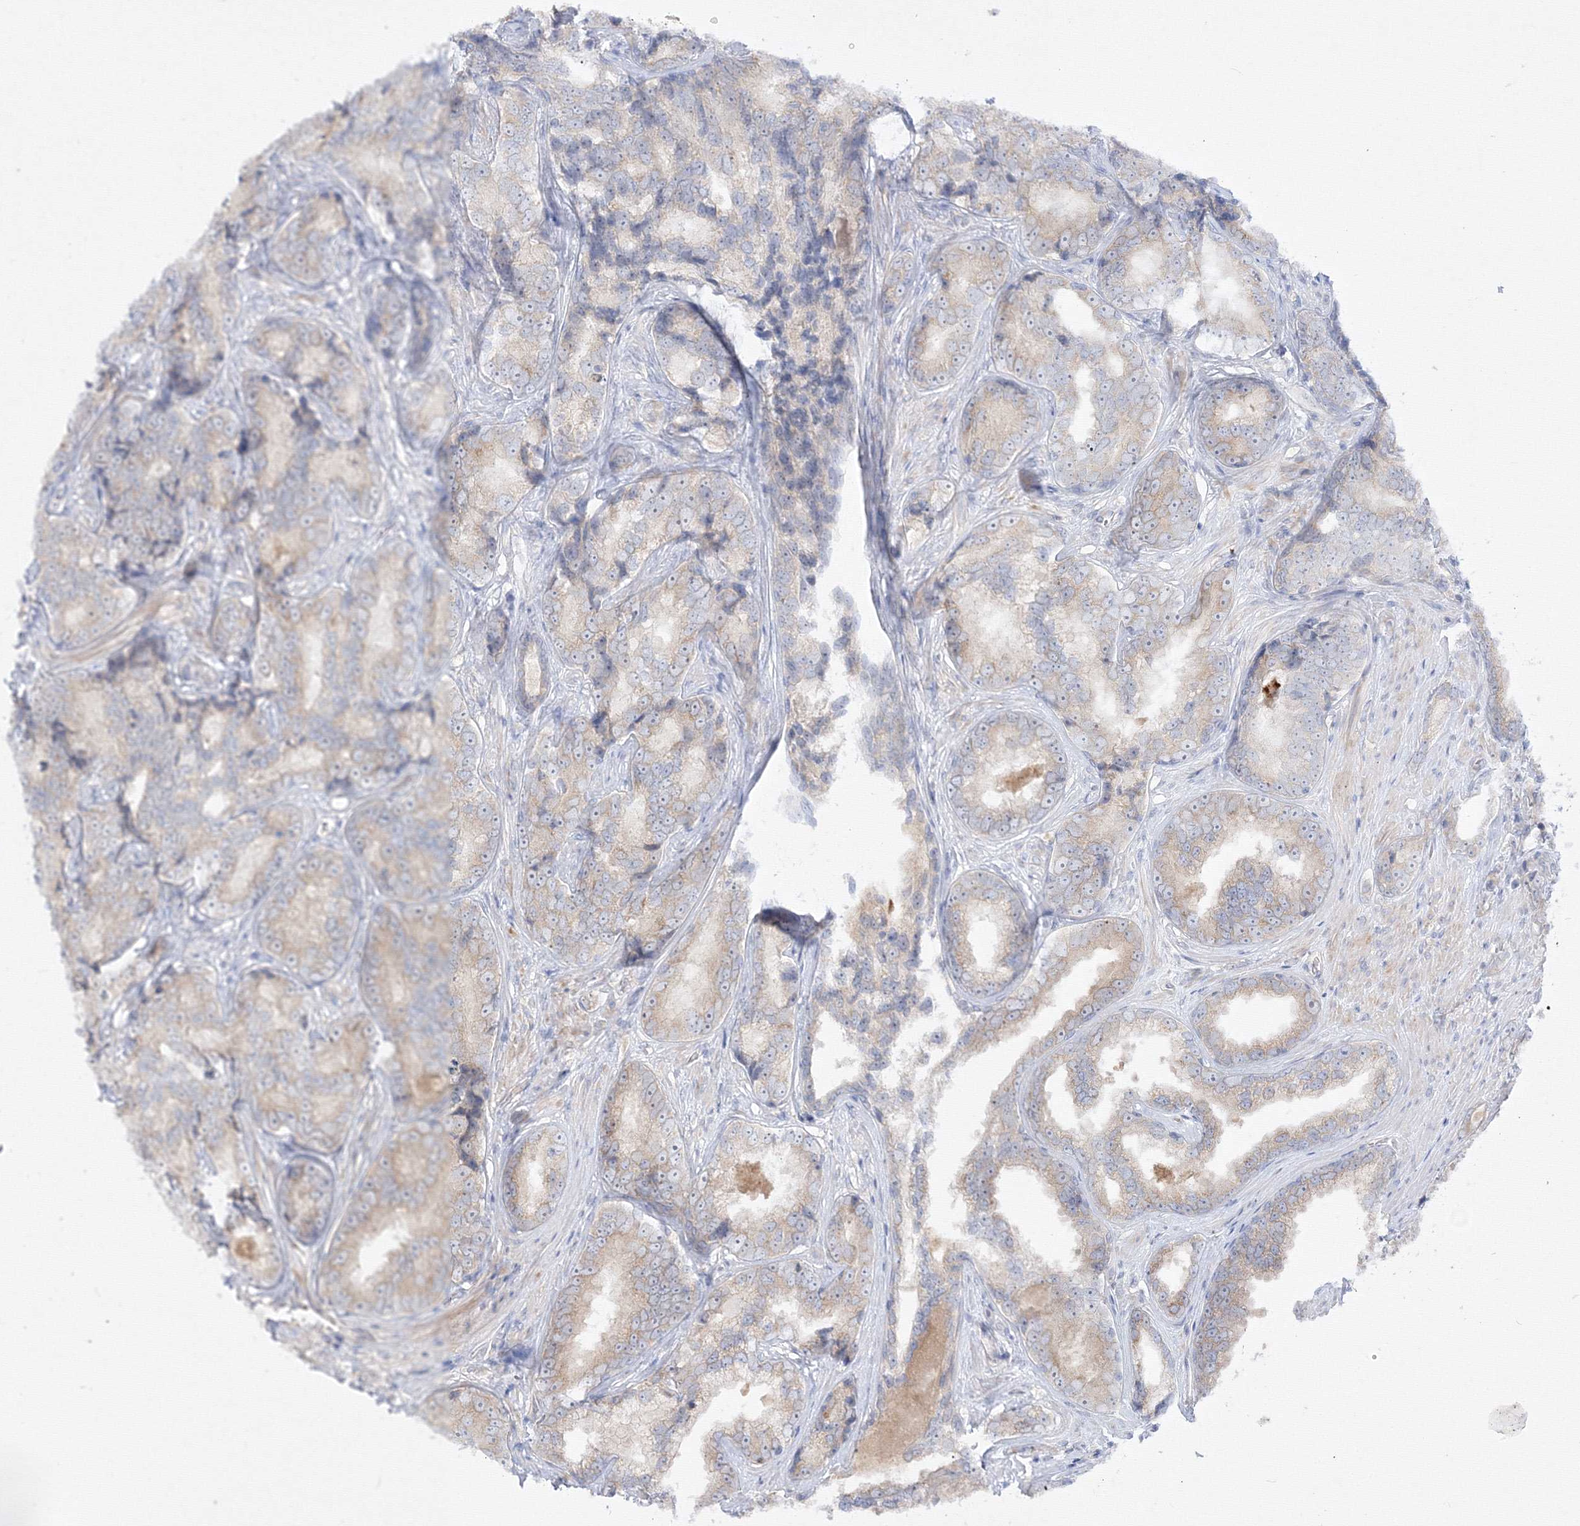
{"staining": {"intensity": "weak", "quantity": "<25%", "location": "cytoplasmic/membranous"}, "tissue": "prostate cancer", "cell_type": "Tumor cells", "image_type": "cancer", "snomed": [{"axis": "morphology", "description": "Adenocarcinoma, High grade"}, {"axis": "topography", "description": "Prostate"}], "caption": "A high-resolution histopathology image shows IHC staining of prostate cancer (adenocarcinoma (high-grade)), which demonstrates no significant expression in tumor cells.", "gene": "FBXL8", "patient": {"sex": "male", "age": 66}}